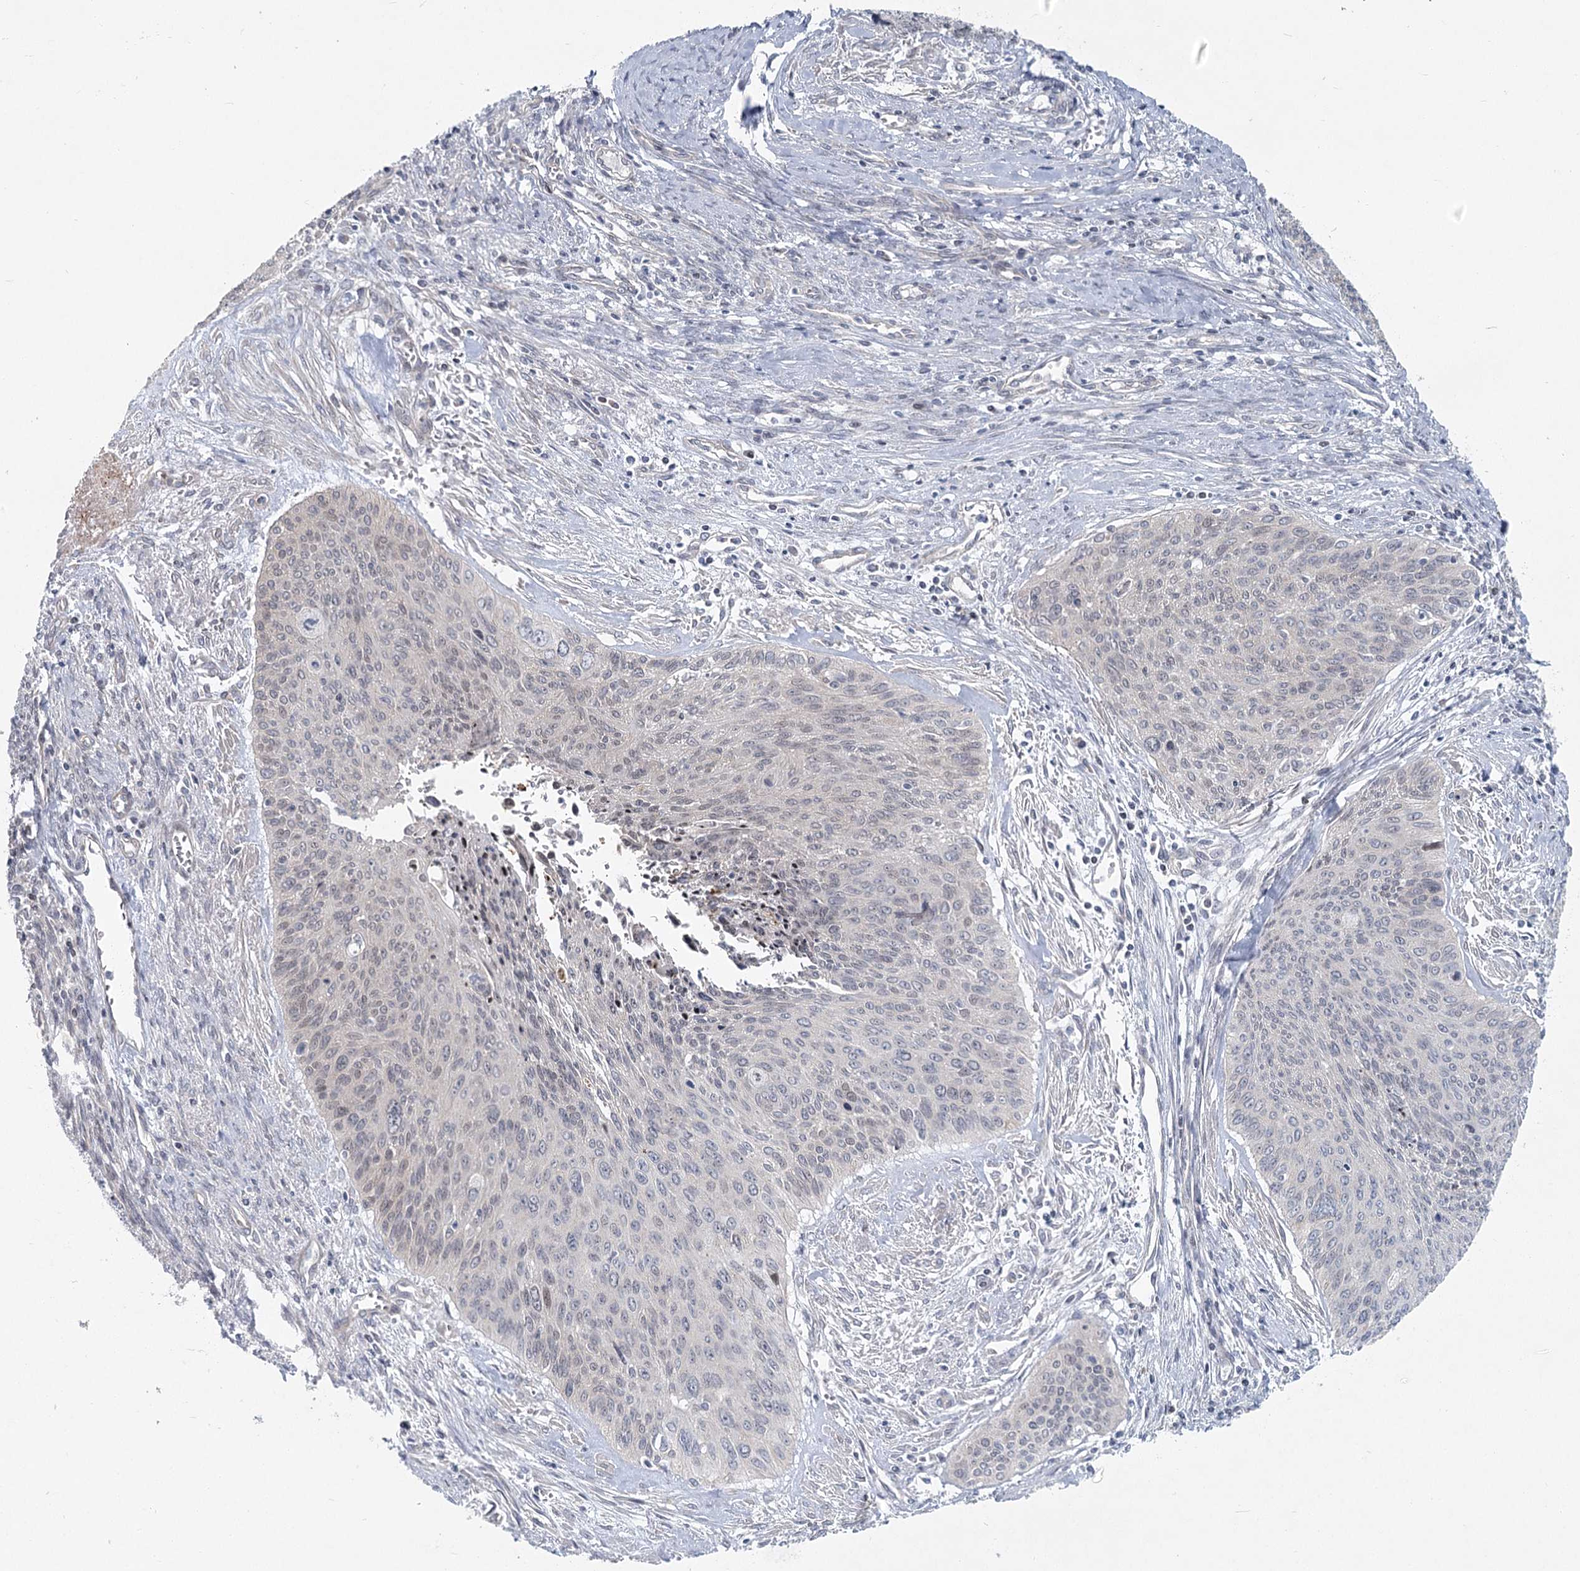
{"staining": {"intensity": "negative", "quantity": "none", "location": "none"}, "tissue": "cervical cancer", "cell_type": "Tumor cells", "image_type": "cancer", "snomed": [{"axis": "morphology", "description": "Squamous cell carcinoma, NOS"}, {"axis": "topography", "description": "Cervix"}], "caption": "Immunohistochemistry (IHC) of human cervical cancer (squamous cell carcinoma) reveals no staining in tumor cells.", "gene": "SPINK13", "patient": {"sex": "female", "age": 55}}